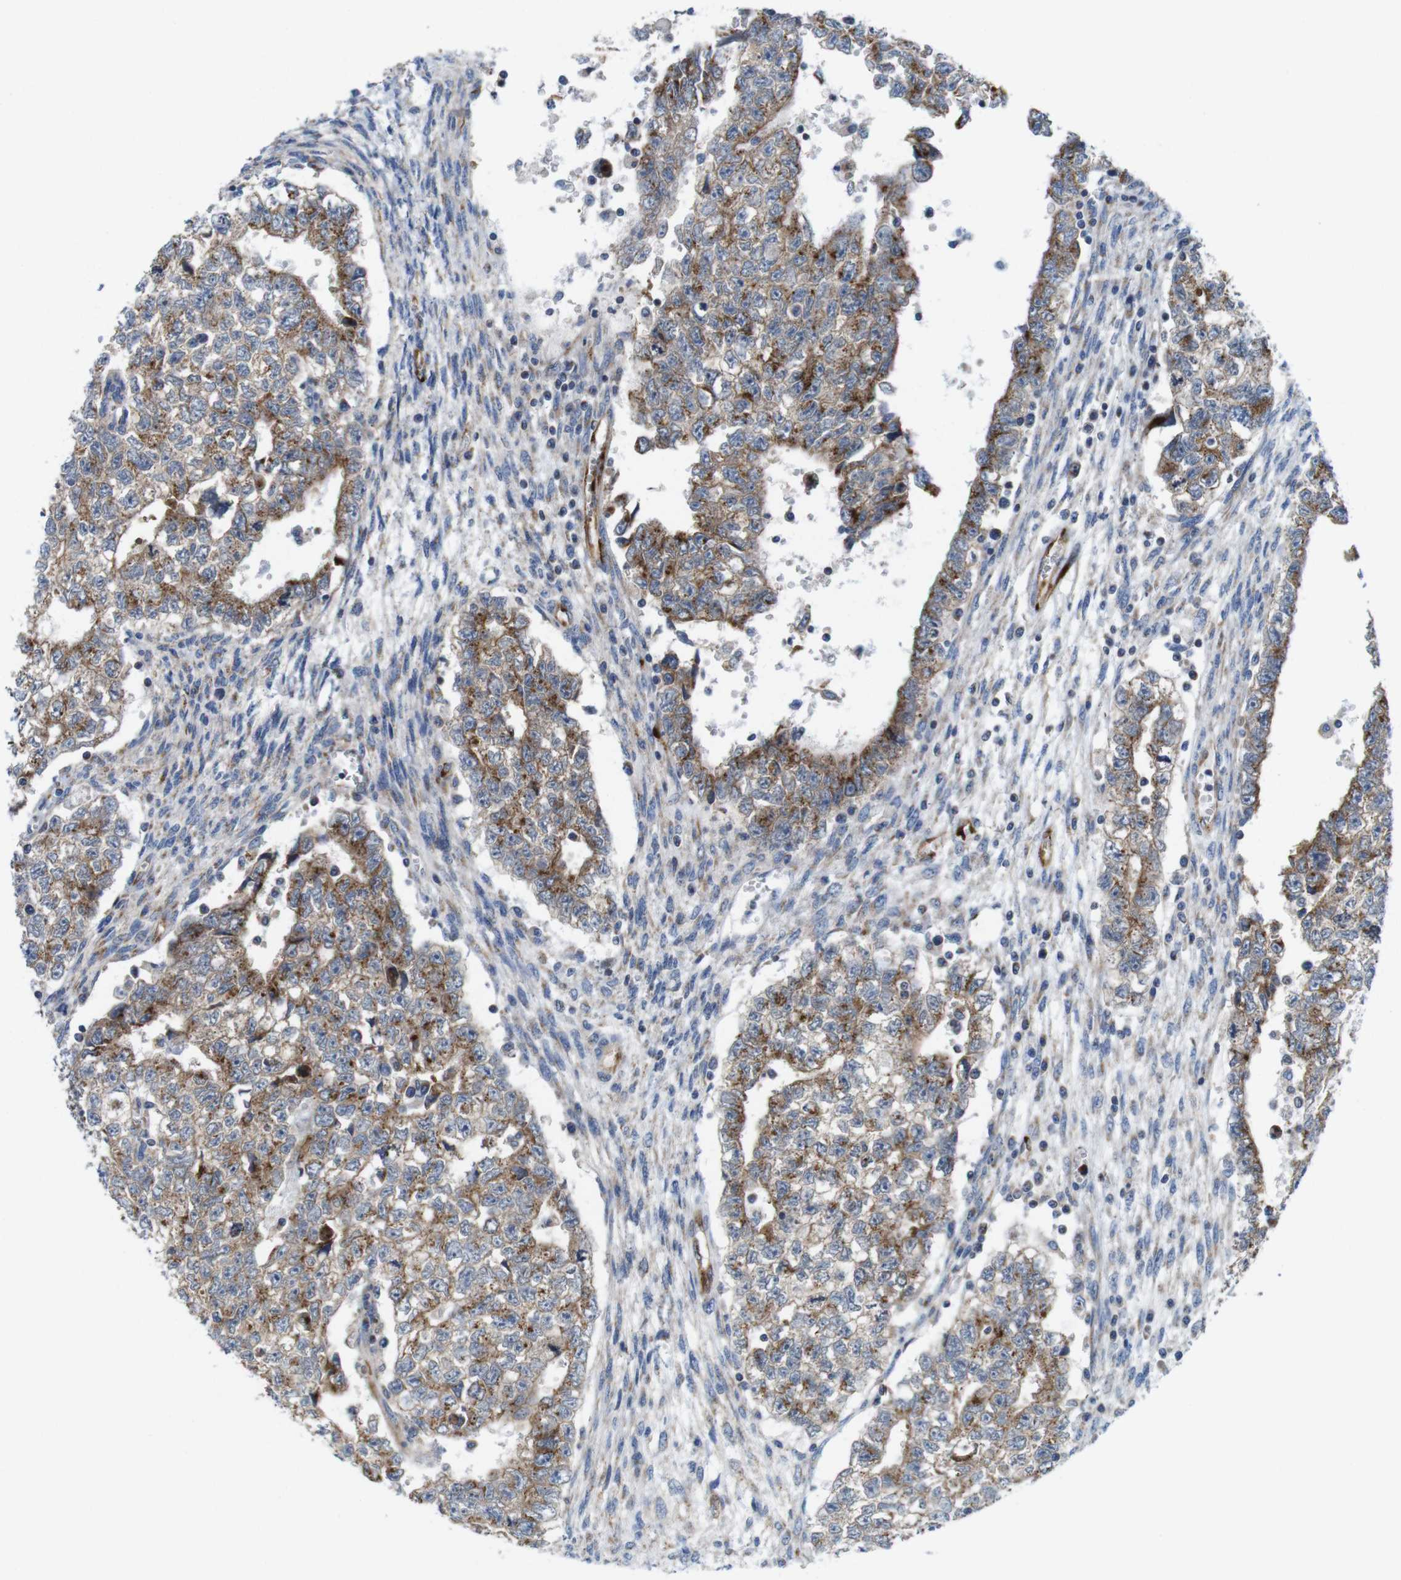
{"staining": {"intensity": "strong", "quantity": "25%-75%", "location": "cytoplasmic/membranous"}, "tissue": "testis cancer", "cell_type": "Tumor cells", "image_type": "cancer", "snomed": [{"axis": "morphology", "description": "Seminoma, NOS"}, {"axis": "morphology", "description": "Carcinoma, Embryonal, NOS"}, {"axis": "topography", "description": "Testis"}], "caption": "Tumor cells show high levels of strong cytoplasmic/membranous positivity in about 25%-75% of cells in embryonal carcinoma (testis). (DAB (3,3'-diaminobenzidine) = brown stain, brightfield microscopy at high magnification).", "gene": "EFCAB14", "patient": {"sex": "male", "age": 38}}